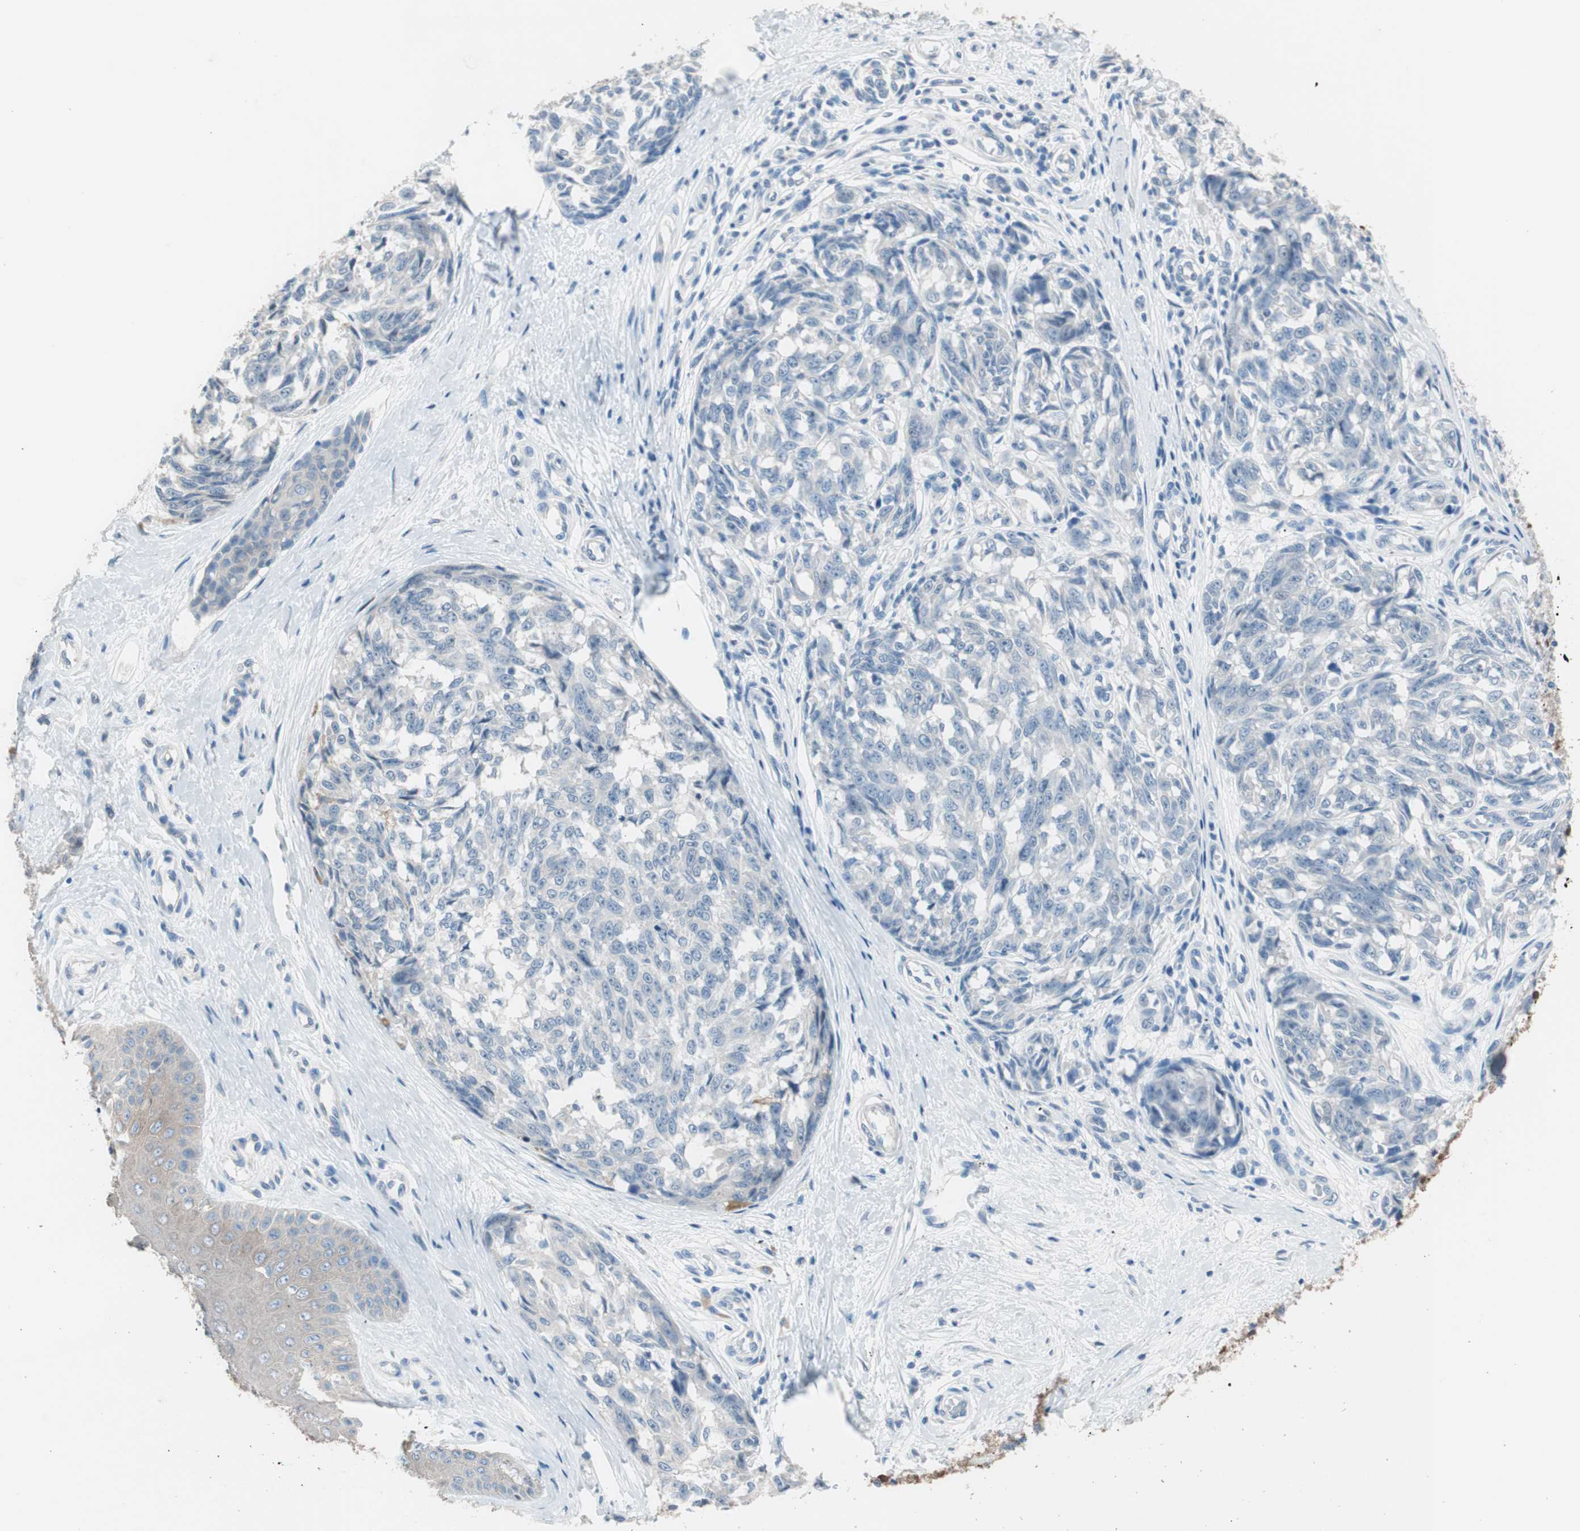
{"staining": {"intensity": "negative", "quantity": "none", "location": "none"}, "tissue": "melanoma", "cell_type": "Tumor cells", "image_type": "cancer", "snomed": [{"axis": "morphology", "description": "Malignant melanoma, NOS"}, {"axis": "topography", "description": "Skin"}], "caption": "Malignant melanoma was stained to show a protein in brown. There is no significant expression in tumor cells.", "gene": "VIL1", "patient": {"sex": "female", "age": 64}}